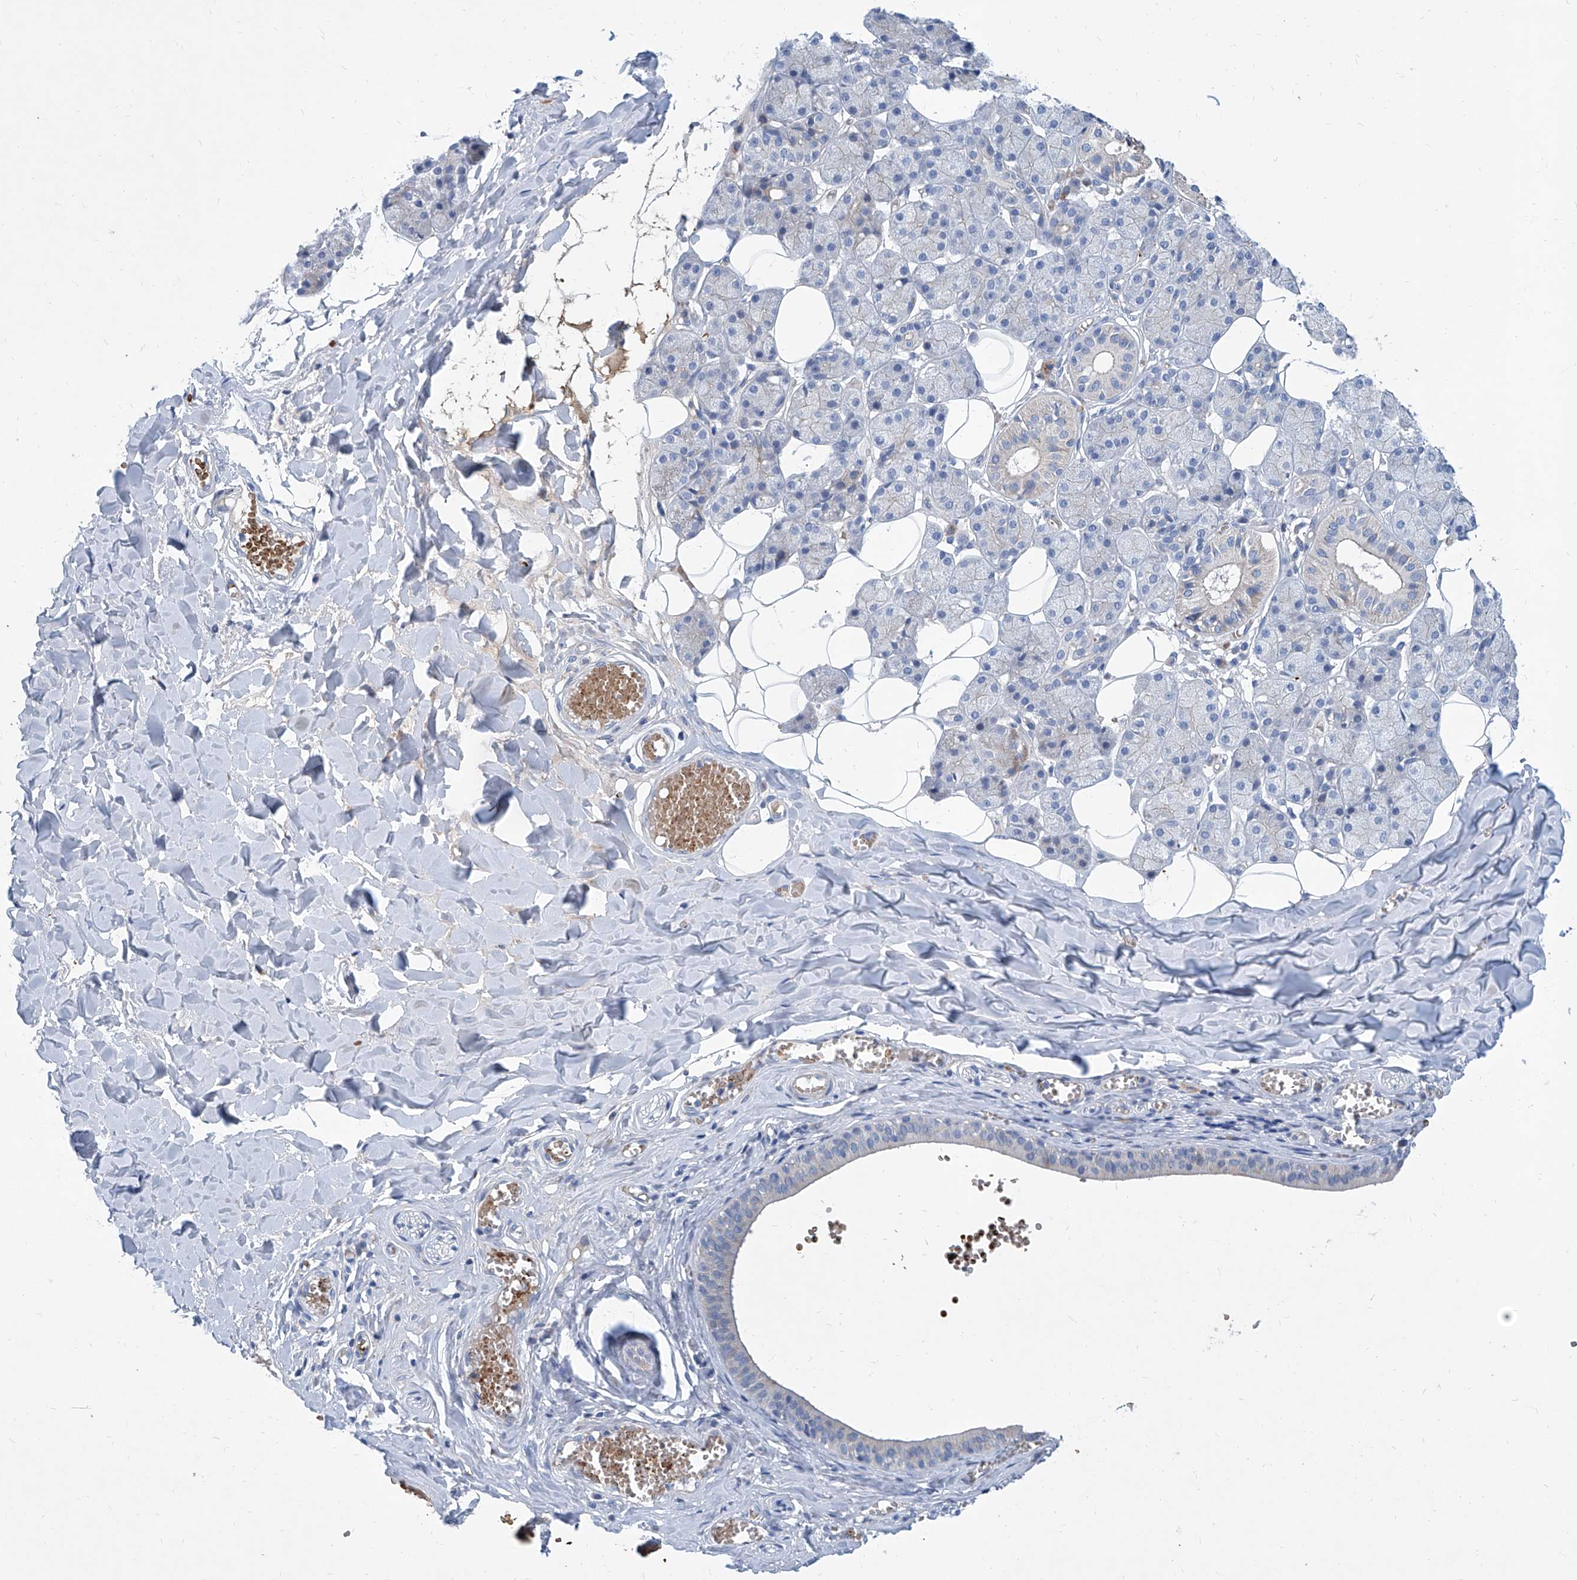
{"staining": {"intensity": "weak", "quantity": "<25%", "location": "cytoplasmic/membranous"}, "tissue": "salivary gland", "cell_type": "Glandular cells", "image_type": "normal", "snomed": [{"axis": "morphology", "description": "Normal tissue, NOS"}, {"axis": "topography", "description": "Salivary gland"}], "caption": "IHC of benign human salivary gland shows no positivity in glandular cells.", "gene": "FPR2", "patient": {"sex": "female", "age": 33}}